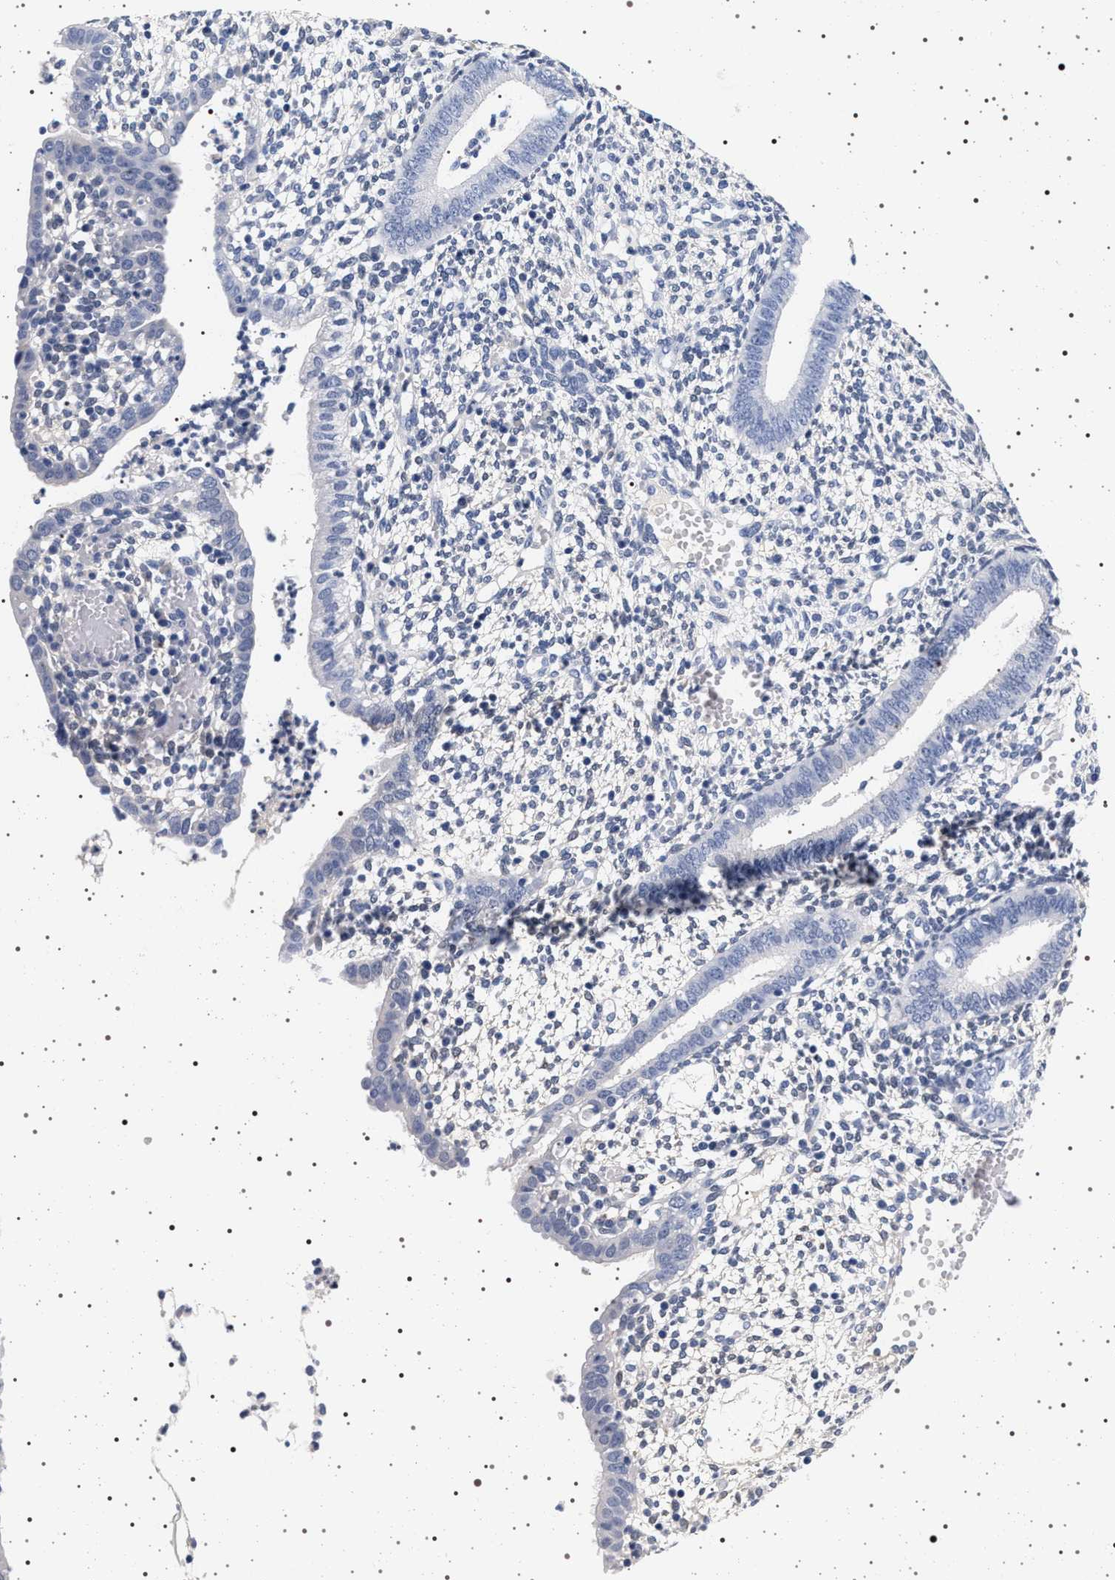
{"staining": {"intensity": "negative", "quantity": "none", "location": "none"}, "tissue": "endometrium", "cell_type": "Cells in endometrial stroma", "image_type": "normal", "snomed": [{"axis": "morphology", "description": "Normal tissue, NOS"}, {"axis": "topography", "description": "Endometrium"}], "caption": "An immunohistochemistry image of unremarkable endometrium is shown. There is no staining in cells in endometrial stroma of endometrium. (DAB immunohistochemistry, high magnification).", "gene": "MAPK10", "patient": {"sex": "female", "age": 35}}